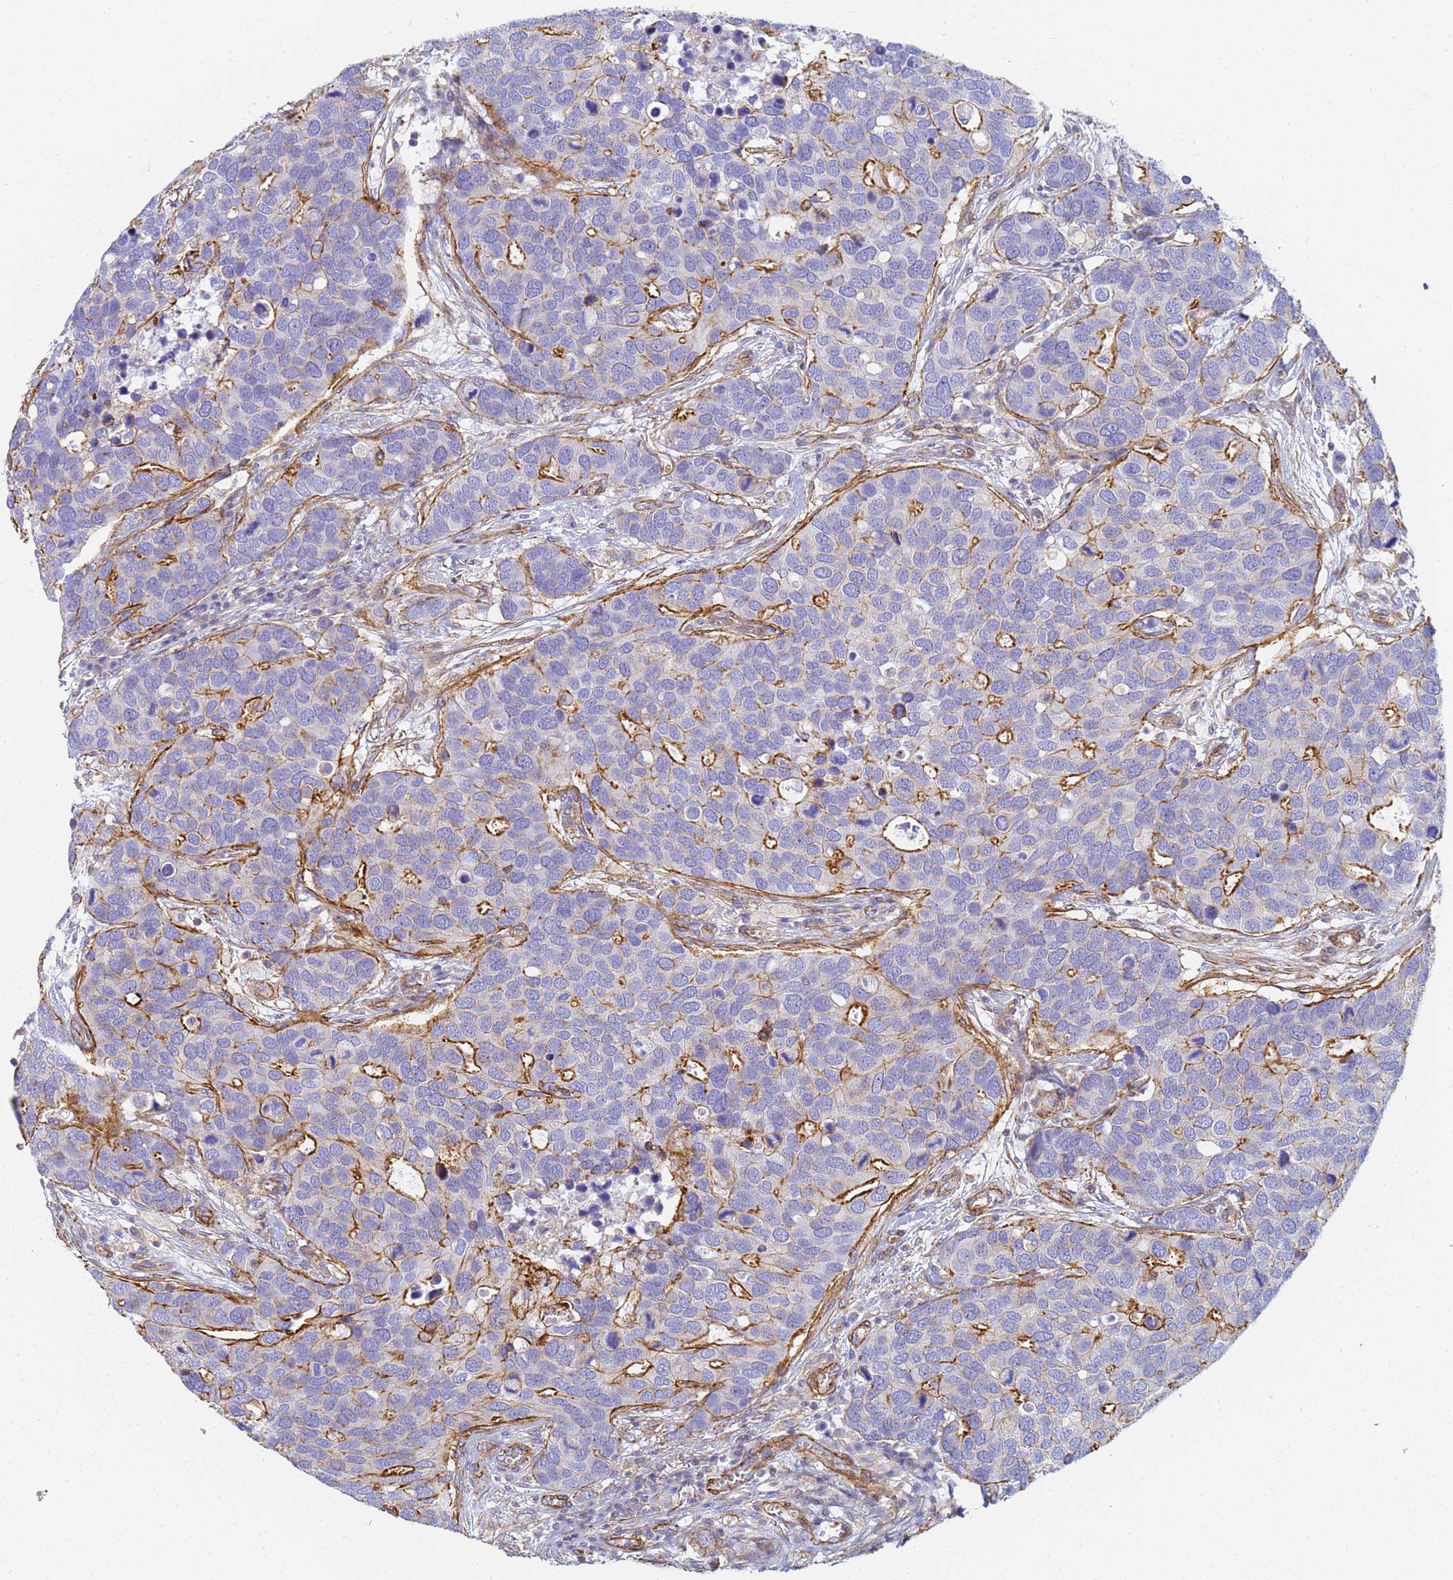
{"staining": {"intensity": "moderate", "quantity": "25%-75%", "location": "cytoplasmic/membranous"}, "tissue": "breast cancer", "cell_type": "Tumor cells", "image_type": "cancer", "snomed": [{"axis": "morphology", "description": "Duct carcinoma"}, {"axis": "topography", "description": "Breast"}], "caption": "Protein positivity by immunohistochemistry (IHC) exhibits moderate cytoplasmic/membranous expression in about 25%-75% of tumor cells in breast cancer (intraductal carcinoma). (brown staining indicates protein expression, while blue staining denotes nuclei).", "gene": "TPM1", "patient": {"sex": "female", "age": 83}}